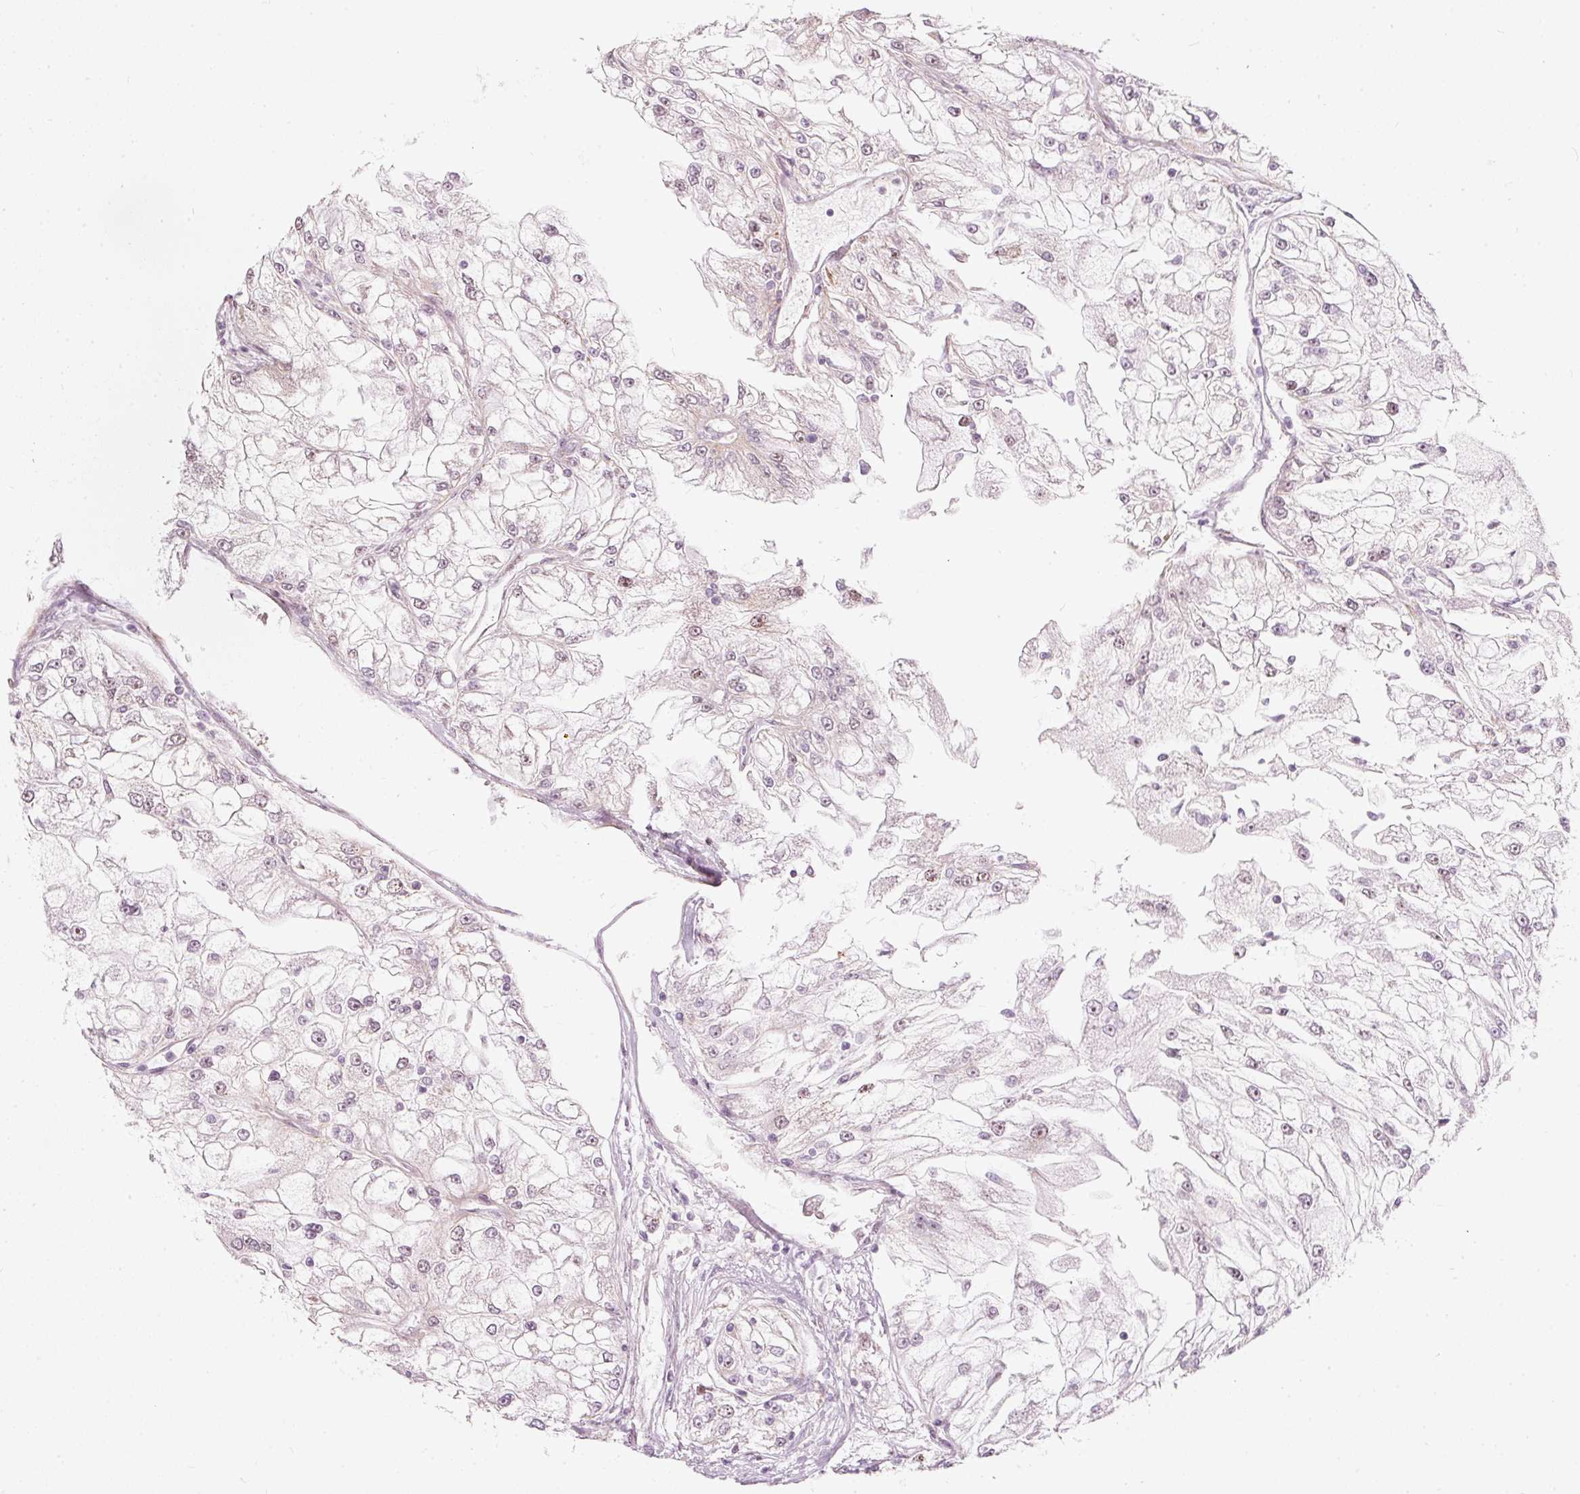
{"staining": {"intensity": "negative", "quantity": "none", "location": "none"}, "tissue": "renal cancer", "cell_type": "Tumor cells", "image_type": "cancer", "snomed": [{"axis": "morphology", "description": "Adenocarcinoma, NOS"}, {"axis": "topography", "description": "Kidney"}], "caption": "A histopathology image of human renal cancer is negative for staining in tumor cells.", "gene": "RNF39", "patient": {"sex": "female", "age": 72}}